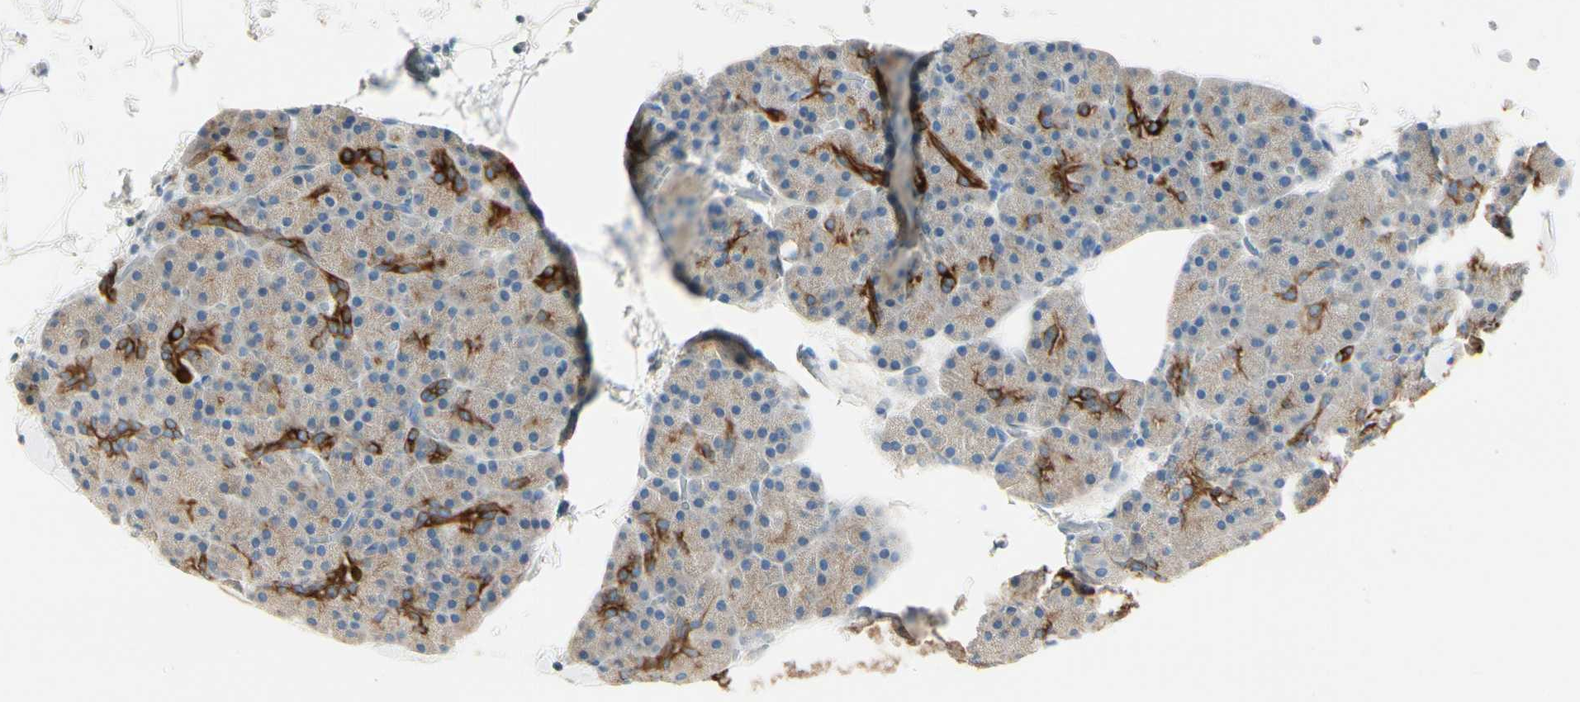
{"staining": {"intensity": "moderate", "quantity": ">75%", "location": "cytoplasmic/membranous"}, "tissue": "pancreas", "cell_type": "Exocrine glandular cells", "image_type": "normal", "snomed": [{"axis": "morphology", "description": "Normal tissue, NOS"}, {"axis": "topography", "description": "Pancreas"}], "caption": "Immunohistochemical staining of unremarkable human pancreas displays moderate cytoplasmic/membranous protein staining in approximately >75% of exocrine glandular cells.", "gene": "DUSP12", "patient": {"sex": "female", "age": 35}}